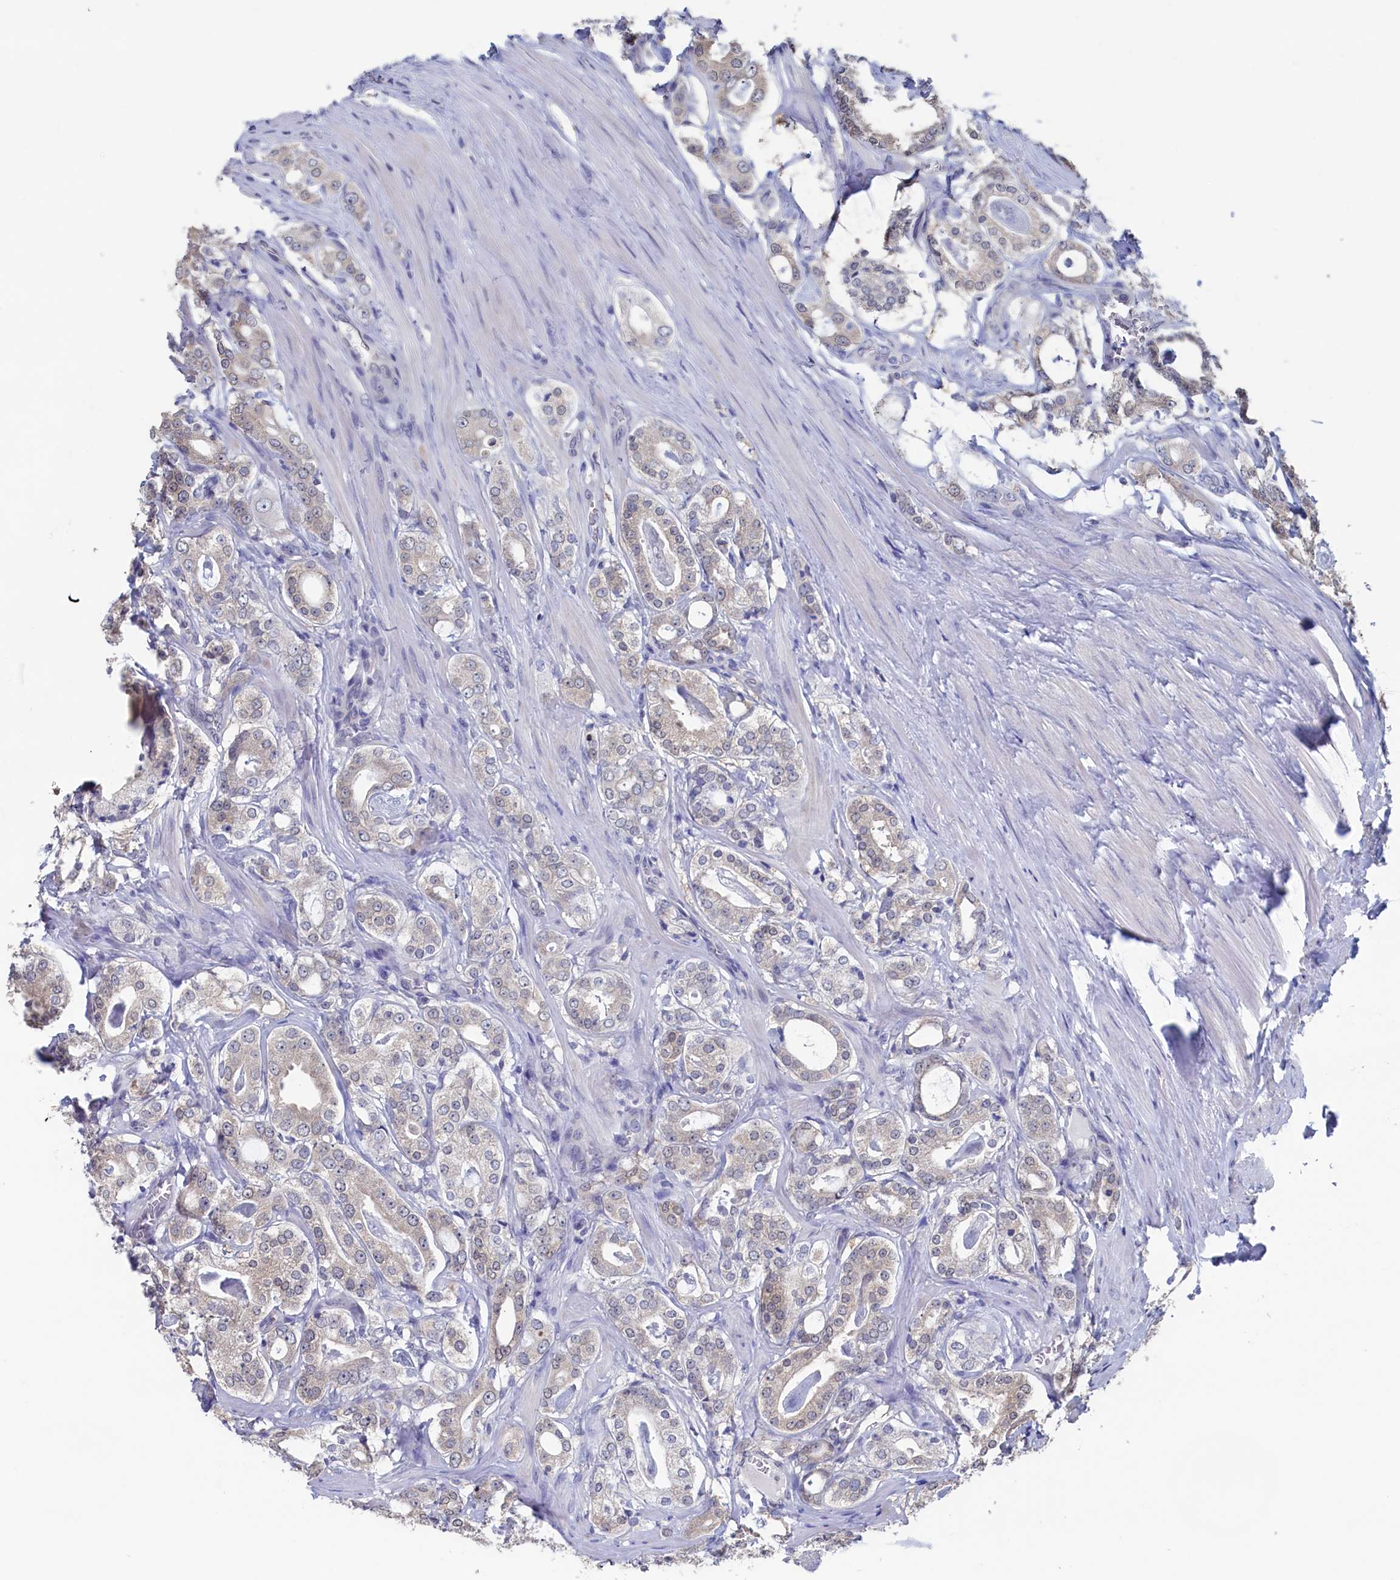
{"staining": {"intensity": "negative", "quantity": "none", "location": "none"}, "tissue": "prostate cancer", "cell_type": "Tumor cells", "image_type": "cancer", "snomed": [{"axis": "morphology", "description": "Adenocarcinoma, High grade"}, {"axis": "topography", "description": "Prostate"}], "caption": "Tumor cells show no significant expression in prostate high-grade adenocarcinoma.", "gene": "C11orf54", "patient": {"sex": "male", "age": 63}}